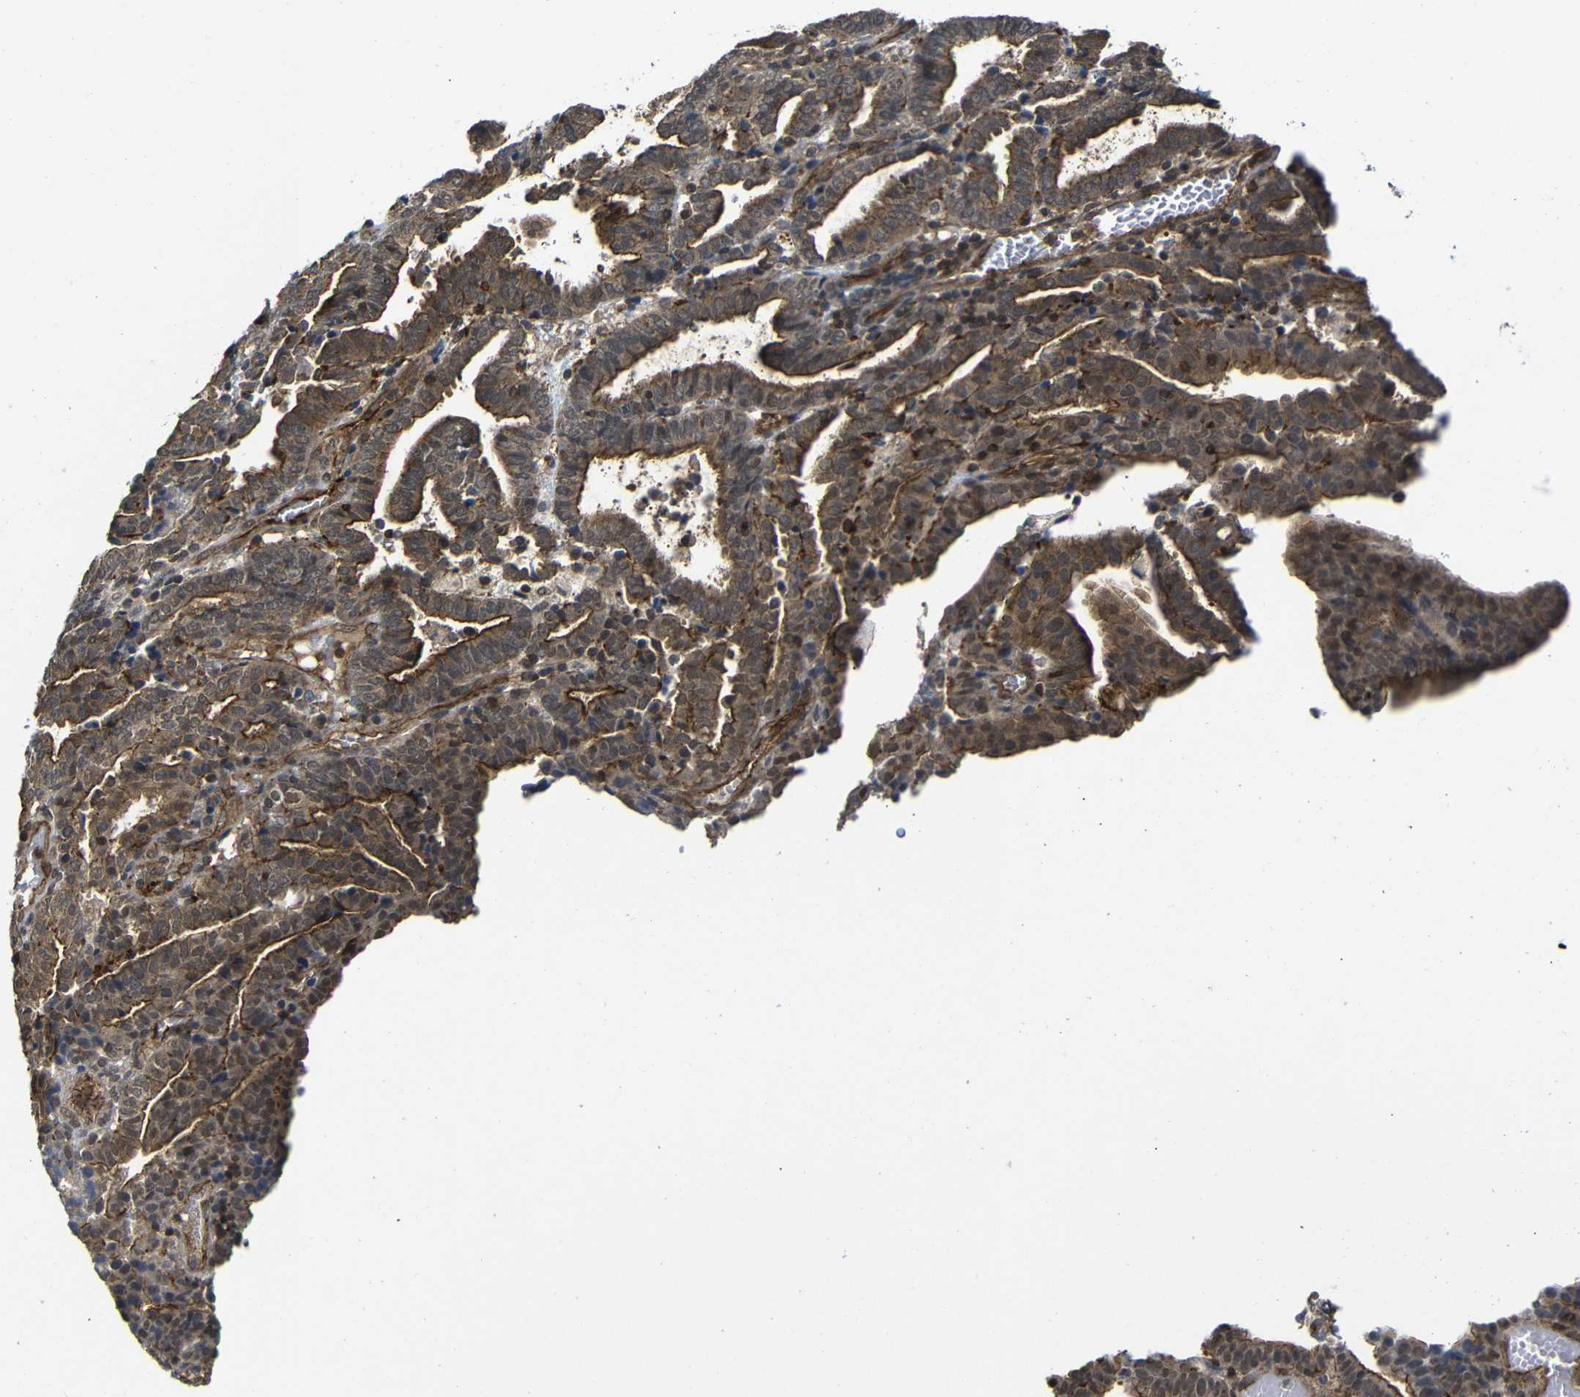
{"staining": {"intensity": "strong", "quantity": ">75%", "location": "cytoplasmic/membranous"}, "tissue": "endometrial cancer", "cell_type": "Tumor cells", "image_type": "cancer", "snomed": [{"axis": "morphology", "description": "Adenocarcinoma, NOS"}, {"axis": "topography", "description": "Uterus"}], "caption": "DAB (3,3'-diaminobenzidine) immunohistochemical staining of endometrial cancer demonstrates strong cytoplasmic/membranous protein positivity in approximately >75% of tumor cells.", "gene": "NANOS1", "patient": {"sex": "female", "age": 83}}